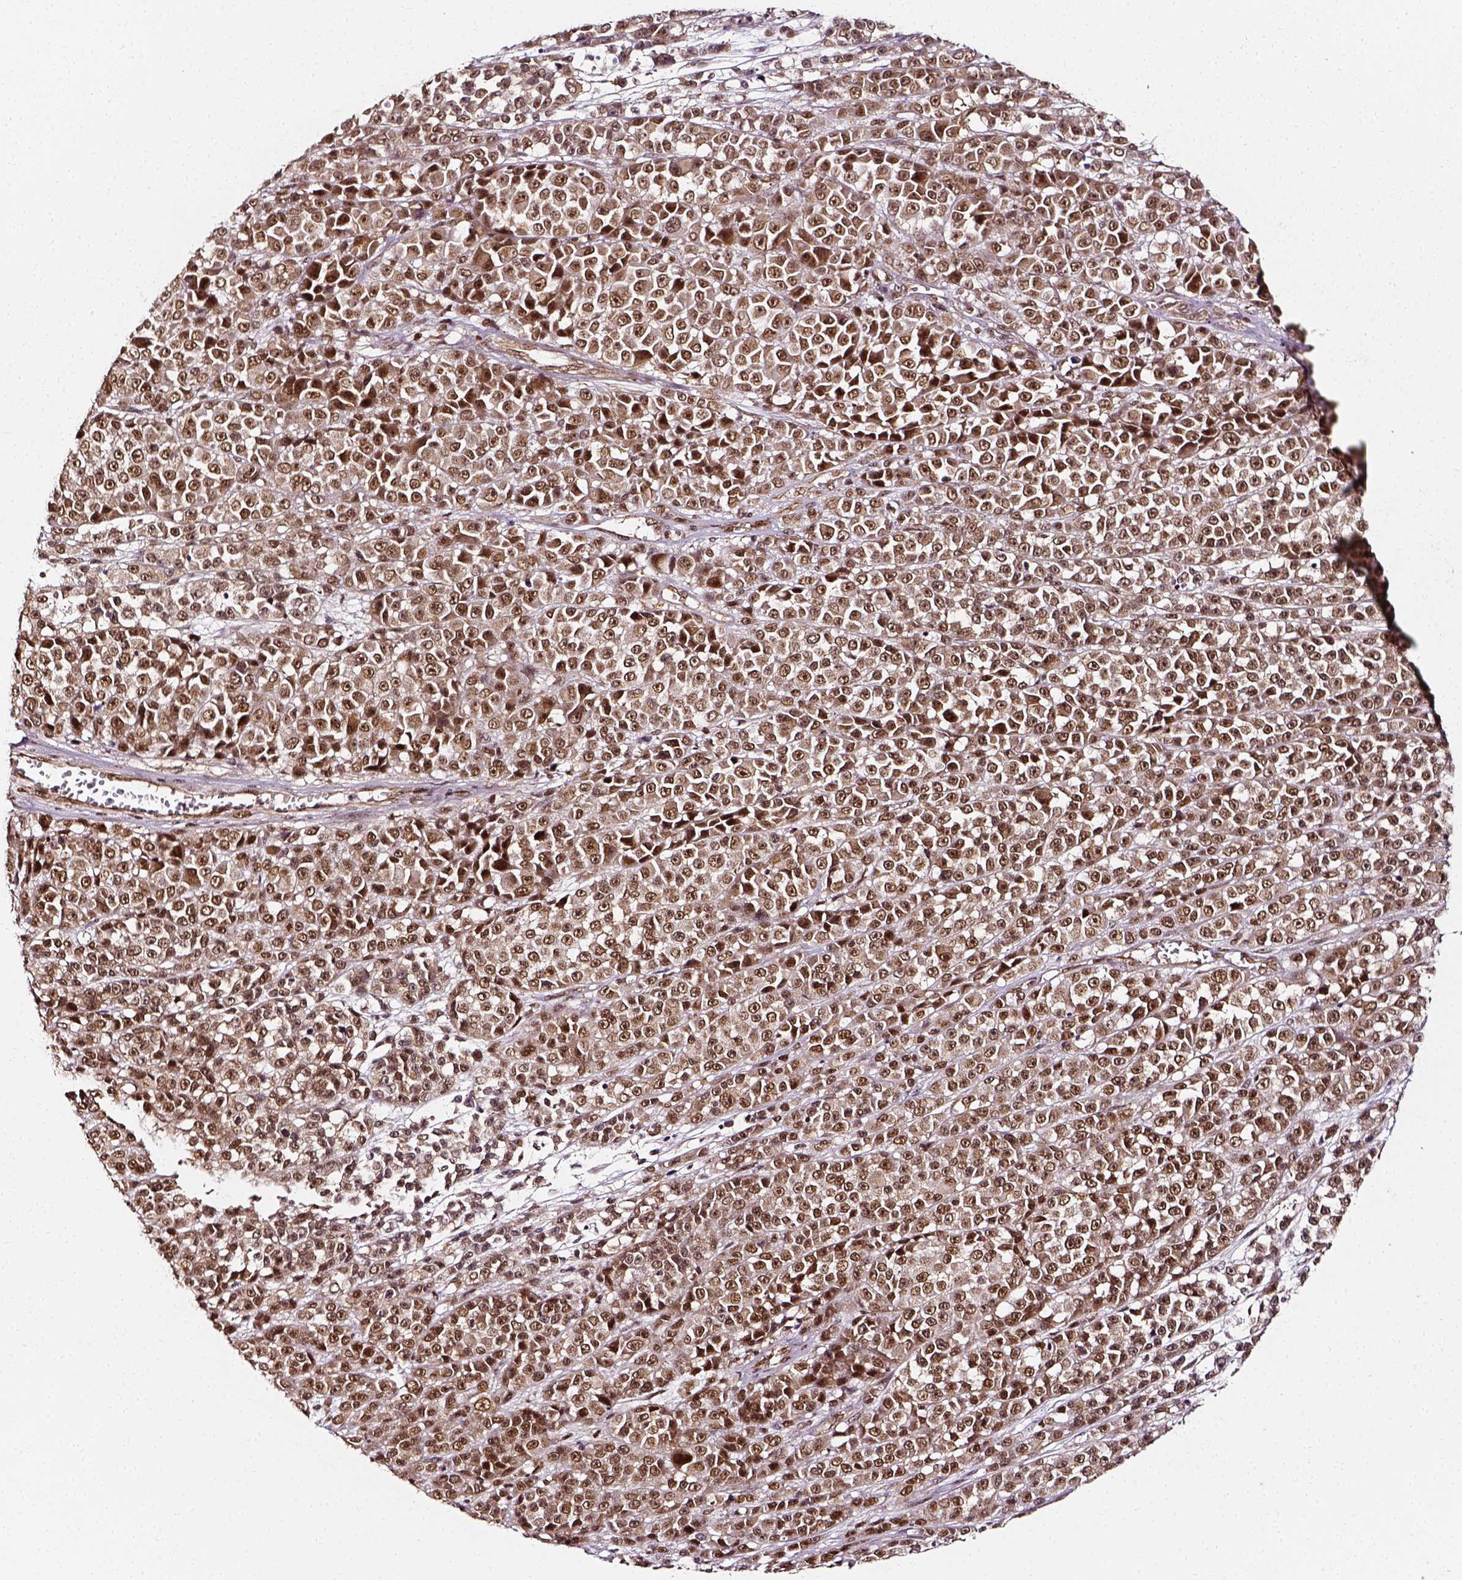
{"staining": {"intensity": "moderate", "quantity": ">75%", "location": "nuclear"}, "tissue": "melanoma", "cell_type": "Tumor cells", "image_type": "cancer", "snomed": [{"axis": "morphology", "description": "Malignant melanoma, NOS"}, {"axis": "topography", "description": "Skin"}, {"axis": "topography", "description": "Skin of back"}], "caption": "Protein expression analysis of melanoma displays moderate nuclear positivity in approximately >75% of tumor cells.", "gene": "NACC1", "patient": {"sex": "male", "age": 91}}